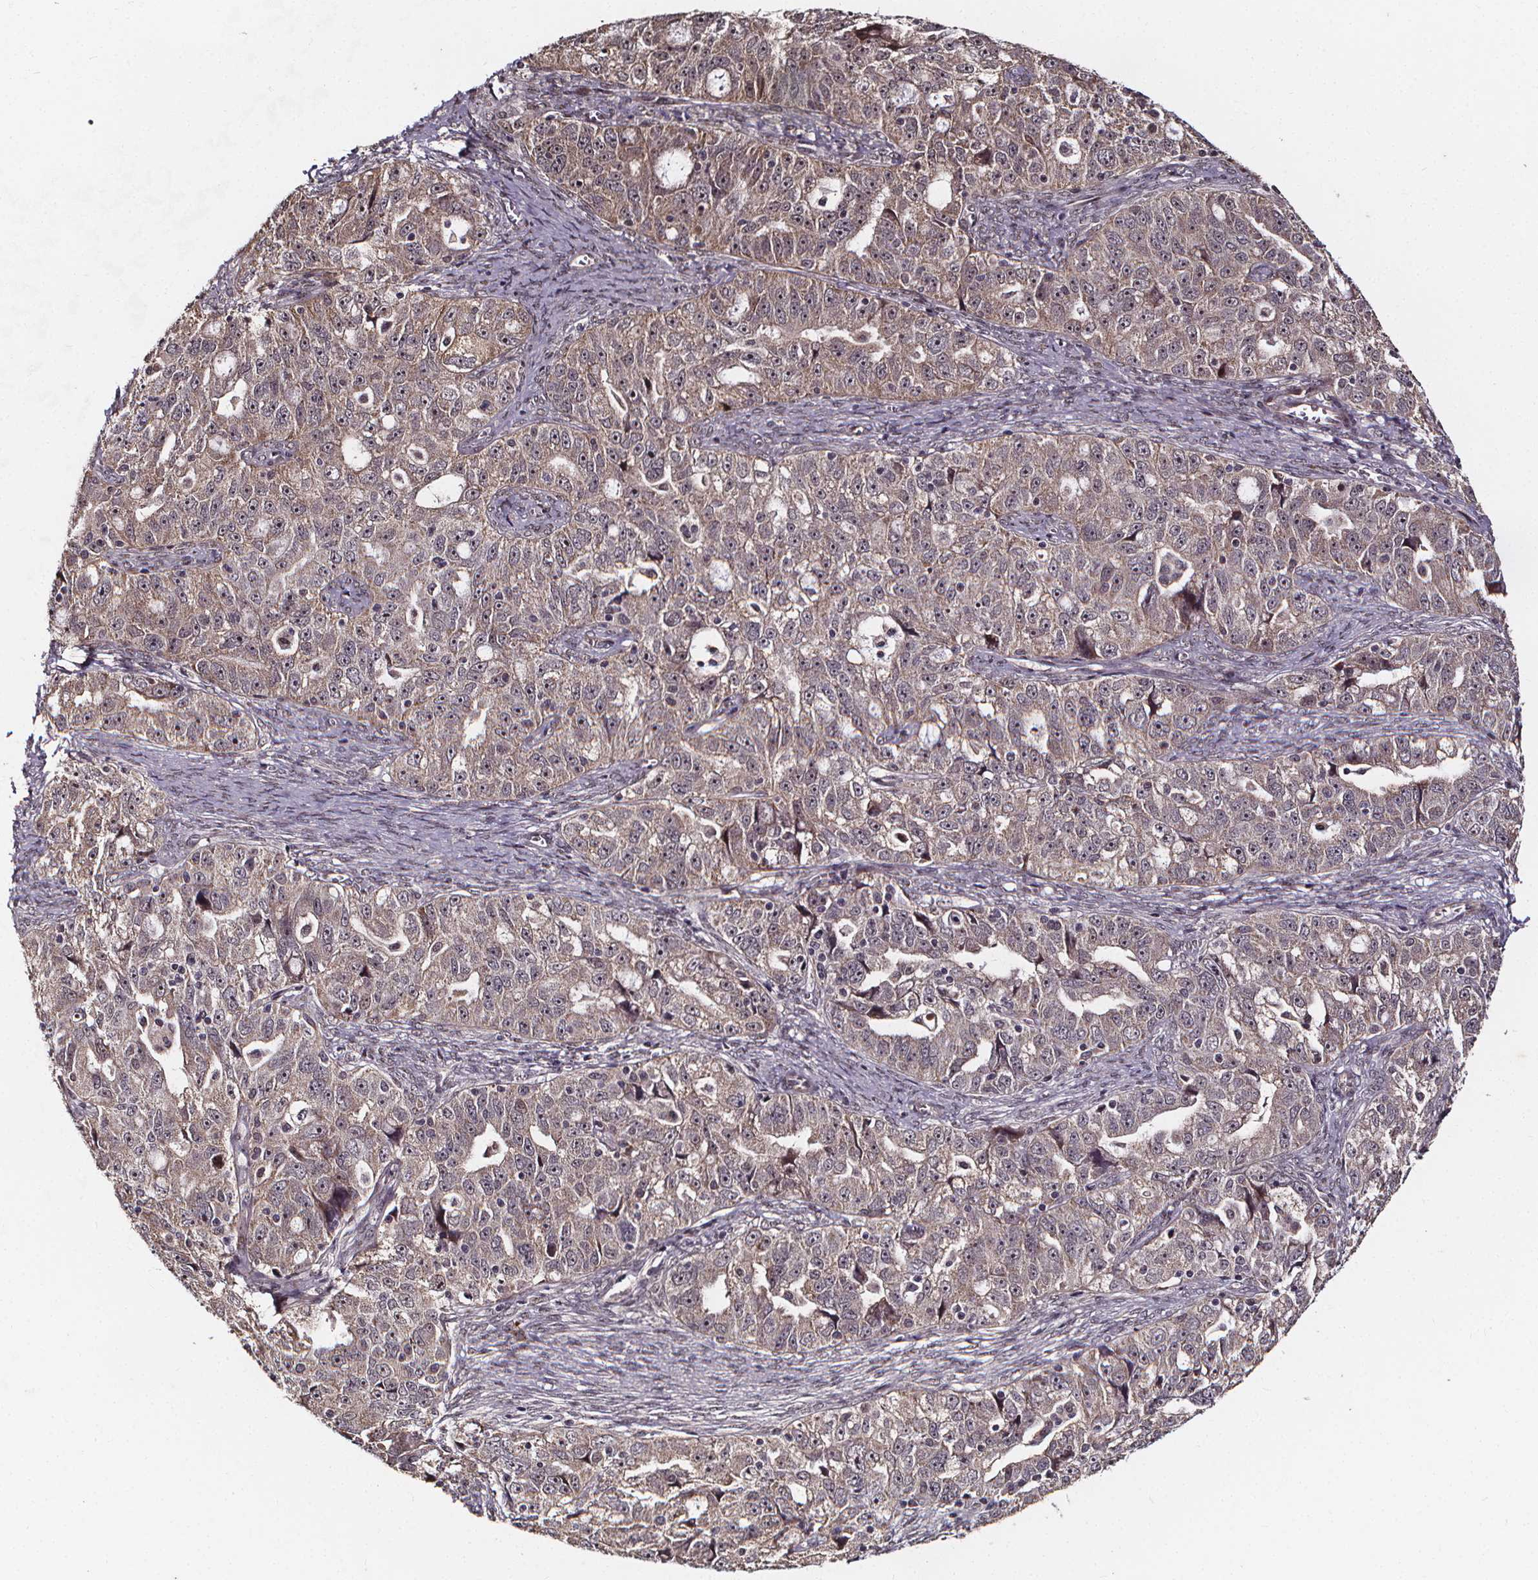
{"staining": {"intensity": "negative", "quantity": "none", "location": "none"}, "tissue": "ovarian cancer", "cell_type": "Tumor cells", "image_type": "cancer", "snomed": [{"axis": "morphology", "description": "Cystadenocarcinoma, serous, NOS"}, {"axis": "topography", "description": "Ovary"}], "caption": "Human ovarian cancer stained for a protein using IHC exhibits no staining in tumor cells.", "gene": "DDIT3", "patient": {"sex": "female", "age": 51}}